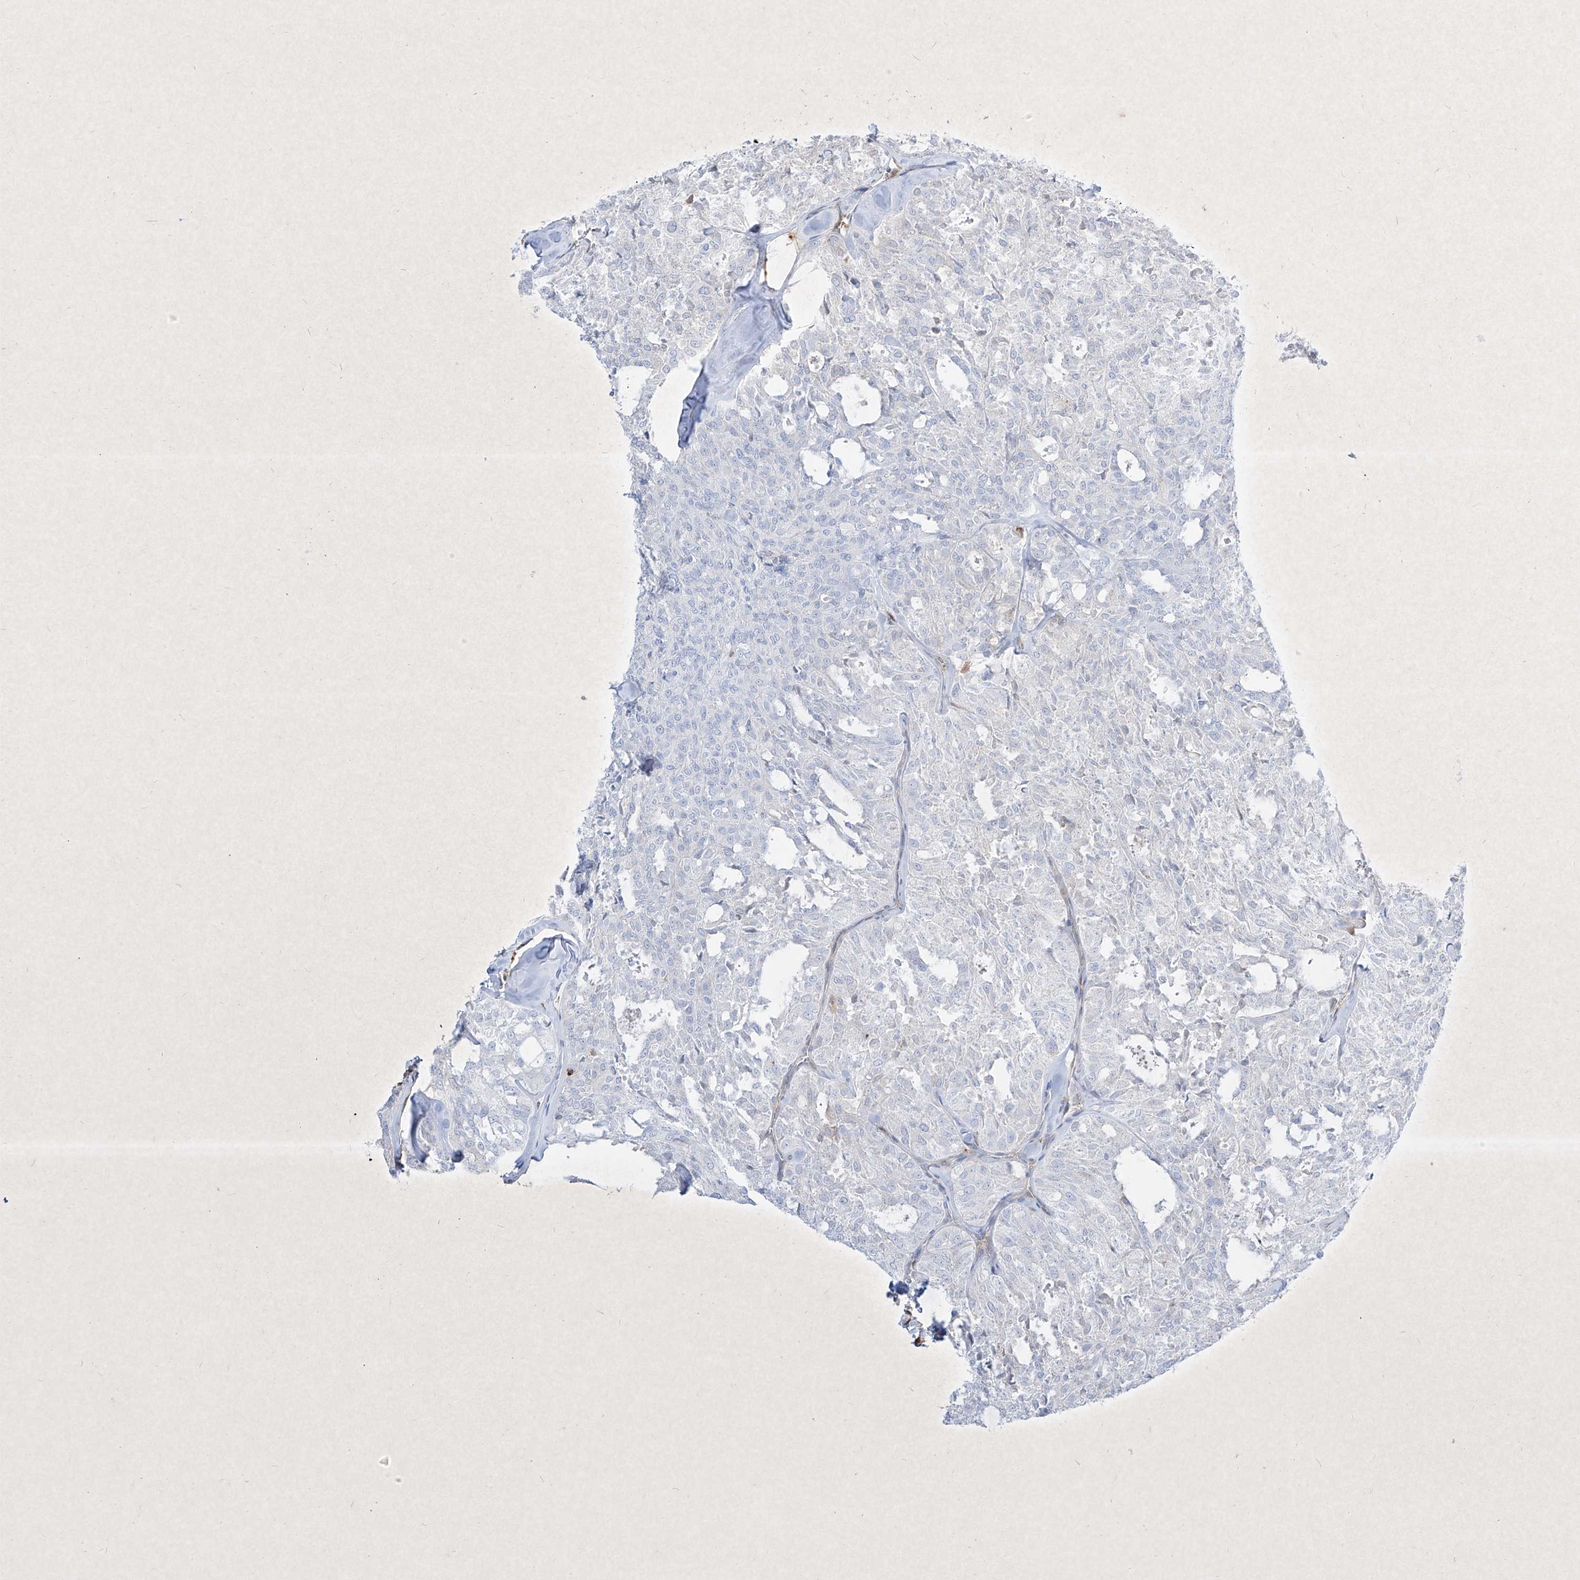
{"staining": {"intensity": "weak", "quantity": "<25%", "location": "cytoplasmic/membranous"}, "tissue": "thyroid cancer", "cell_type": "Tumor cells", "image_type": "cancer", "snomed": [{"axis": "morphology", "description": "Follicular adenoma carcinoma, NOS"}, {"axis": "topography", "description": "Thyroid gland"}], "caption": "An IHC photomicrograph of follicular adenoma carcinoma (thyroid) is shown. There is no staining in tumor cells of follicular adenoma carcinoma (thyroid).", "gene": "PSMB10", "patient": {"sex": "male", "age": 75}}